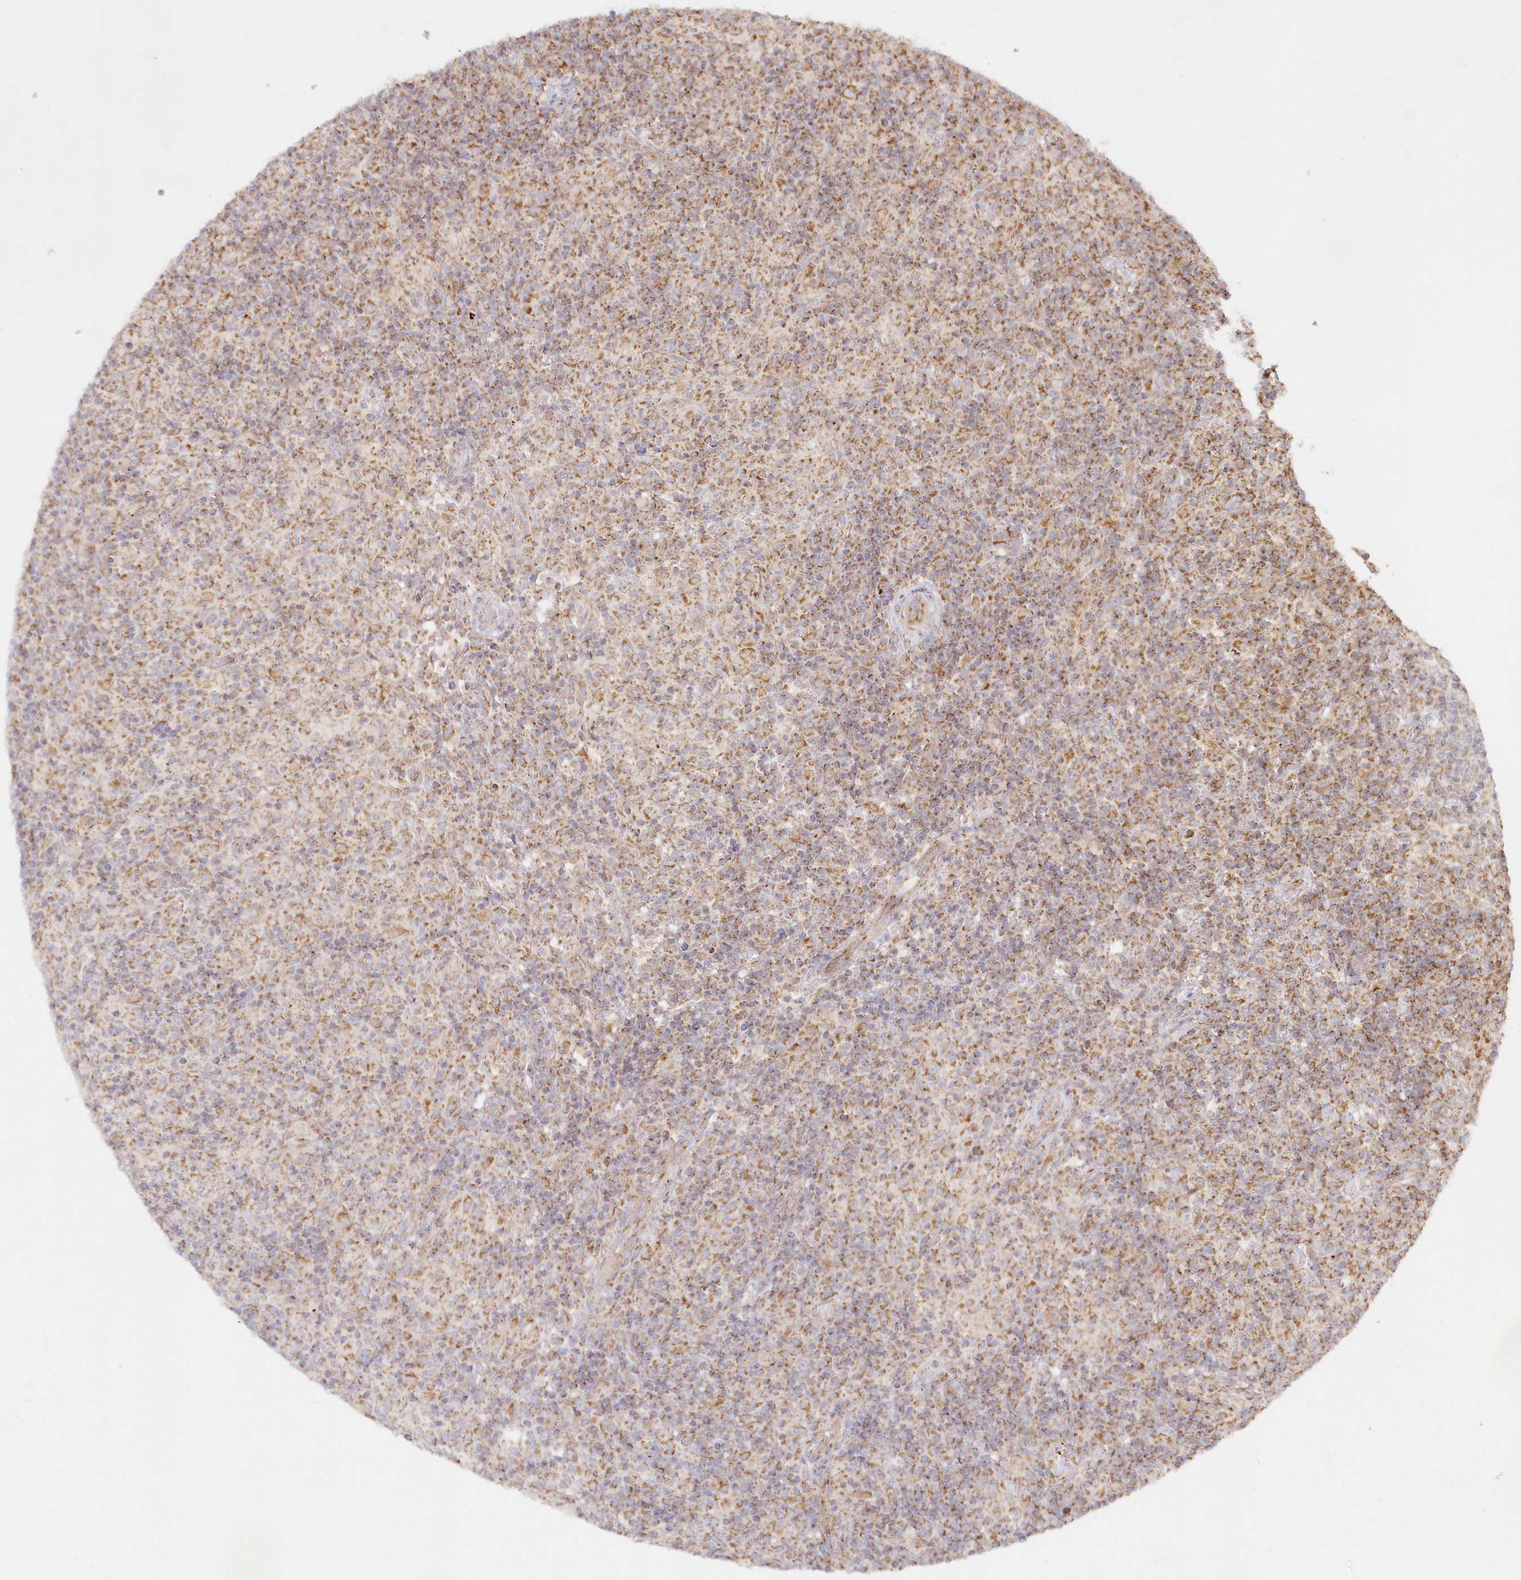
{"staining": {"intensity": "negative", "quantity": "none", "location": "none"}, "tissue": "lymphoma", "cell_type": "Tumor cells", "image_type": "cancer", "snomed": [{"axis": "morphology", "description": "Hodgkin's disease, NOS"}, {"axis": "topography", "description": "Lymph node"}], "caption": "Tumor cells are negative for protein expression in human Hodgkin's disease. Brightfield microscopy of IHC stained with DAB (3,3'-diaminobenzidine) (brown) and hematoxylin (blue), captured at high magnification.", "gene": "DNA2", "patient": {"sex": "male", "age": 70}}